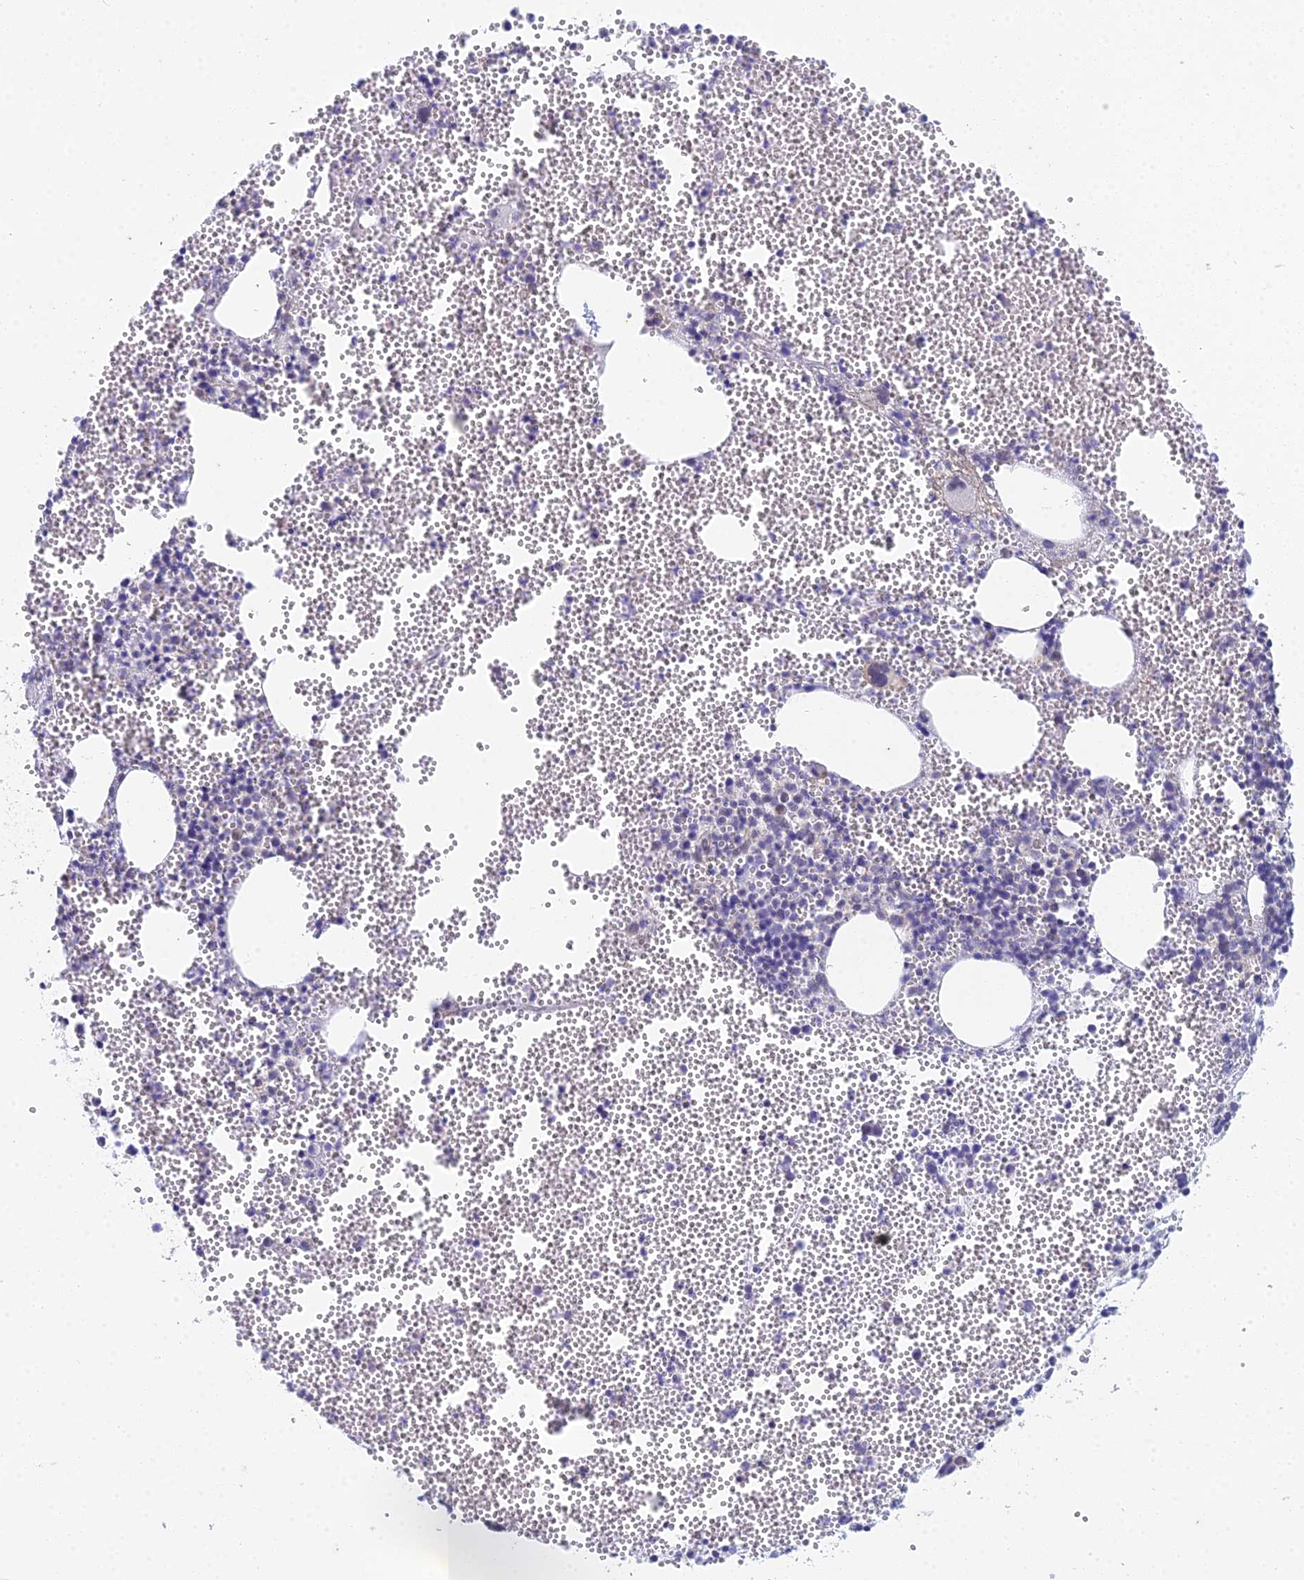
{"staining": {"intensity": "negative", "quantity": "none", "location": "none"}, "tissue": "bone marrow", "cell_type": "Hematopoietic cells", "image_type": "normal", "snomed": [{"axis": "morphology", "description": "Normal tissue, NOS"}, {"axis": "topography", "description": "Bone marrow"}], "caption": "Photomicrograph shows no protein positivity in hematopoietic cells of benign bone marrow.", "gene": "EEF2KMT", "patient": {"sex": "female", "age": 77}}